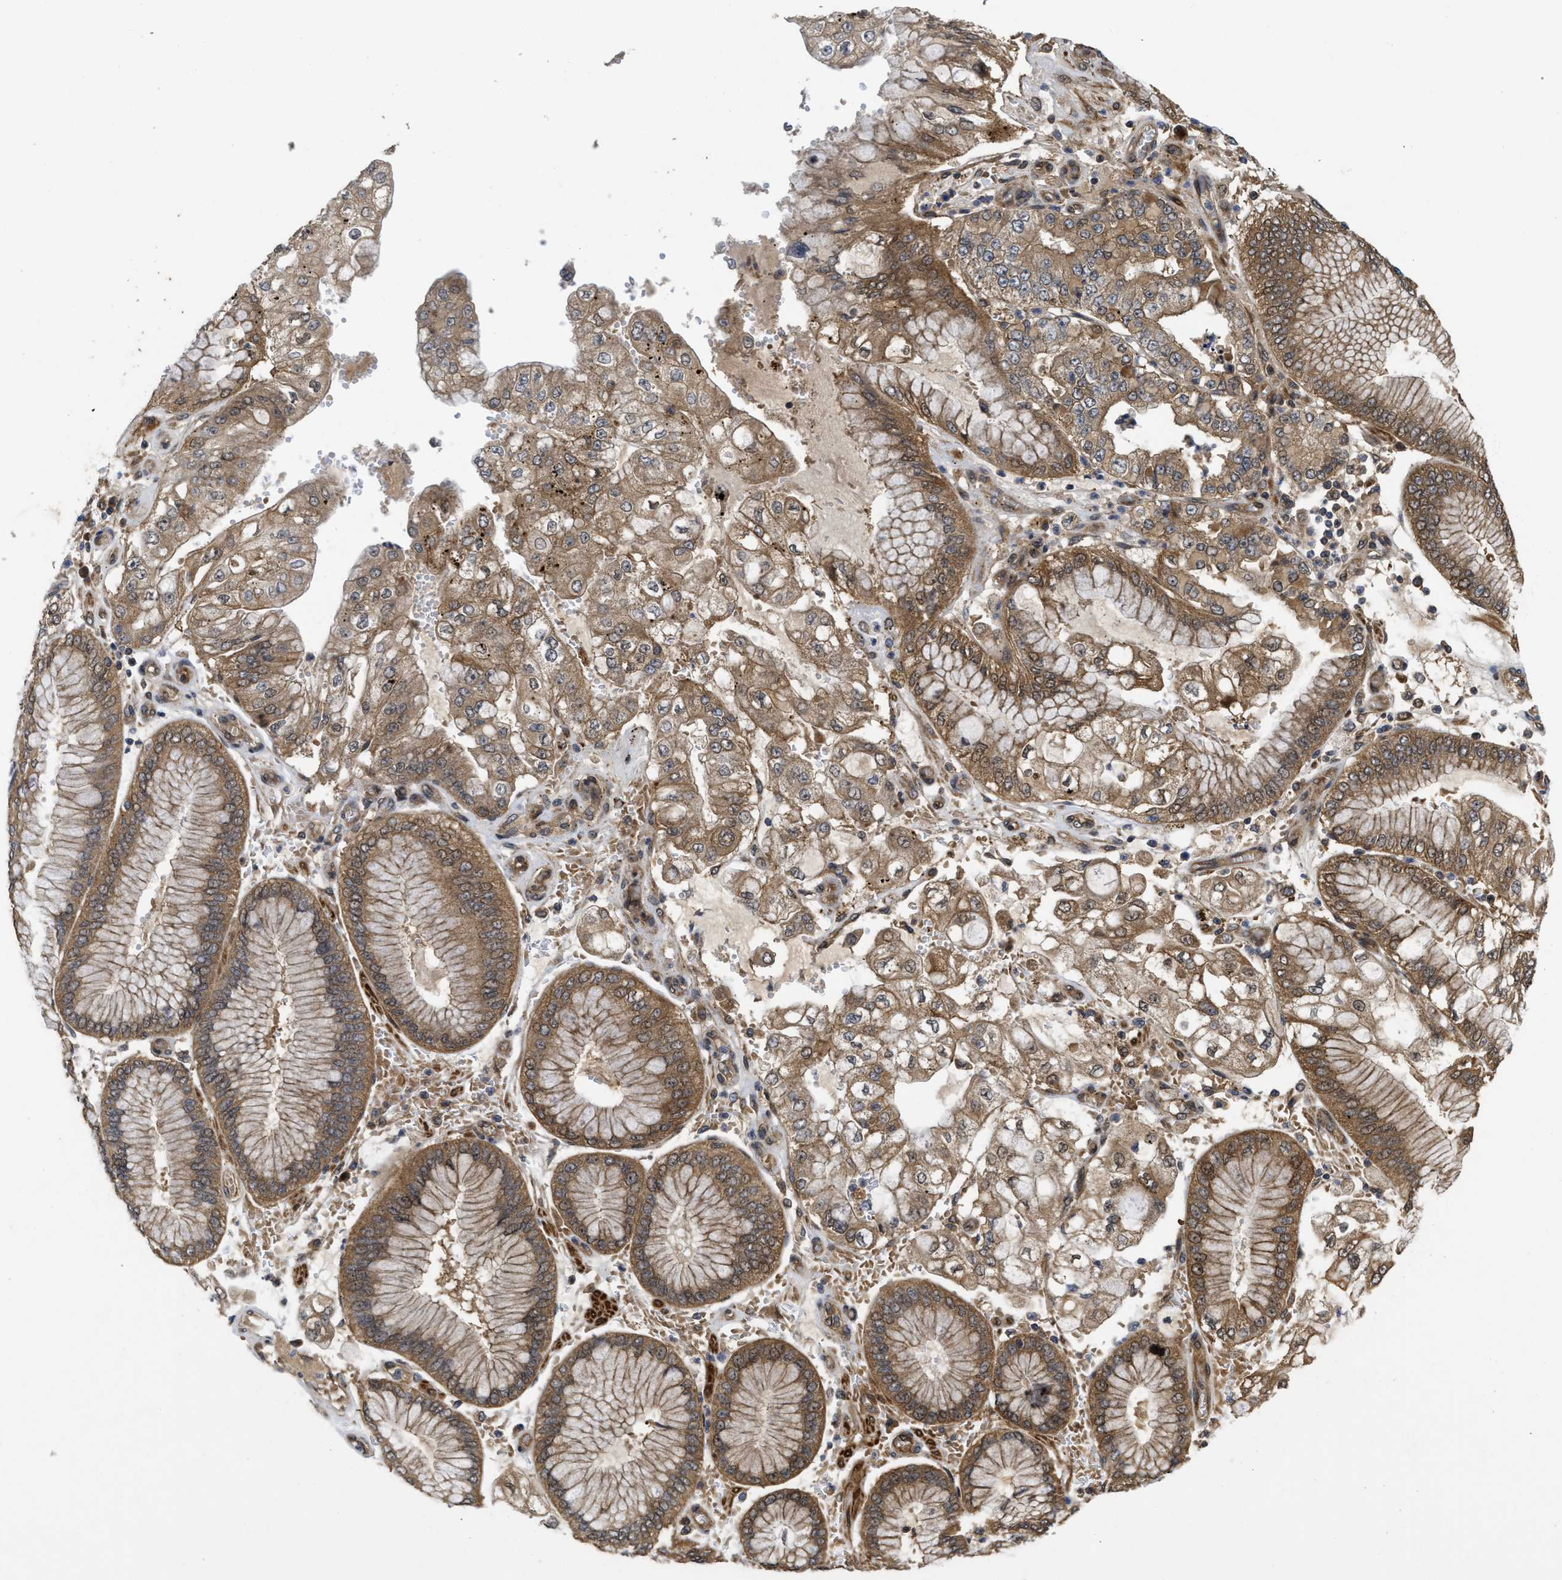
{"staining": {"intensity": "moderate", "quantity": ">75%", "location": "cytoplasmic/membranous"}, "tissue": "stomach cancer", "cell_type": "Tumor cells", "image_type": "cancer", "snomed": [{"axis": "morphology", "description": "Adenocarcinoma, NOS"}, {"axis": "topography", "description": "Stomach"}], "caption": "Human stomach cancer stained for a protein (brown) exhibits moderate cytoplasmic/membranous positive expression in about >75% of tumor cells.", "gene": "FZD6", "patient": {"sex": "male", "age": 76}}